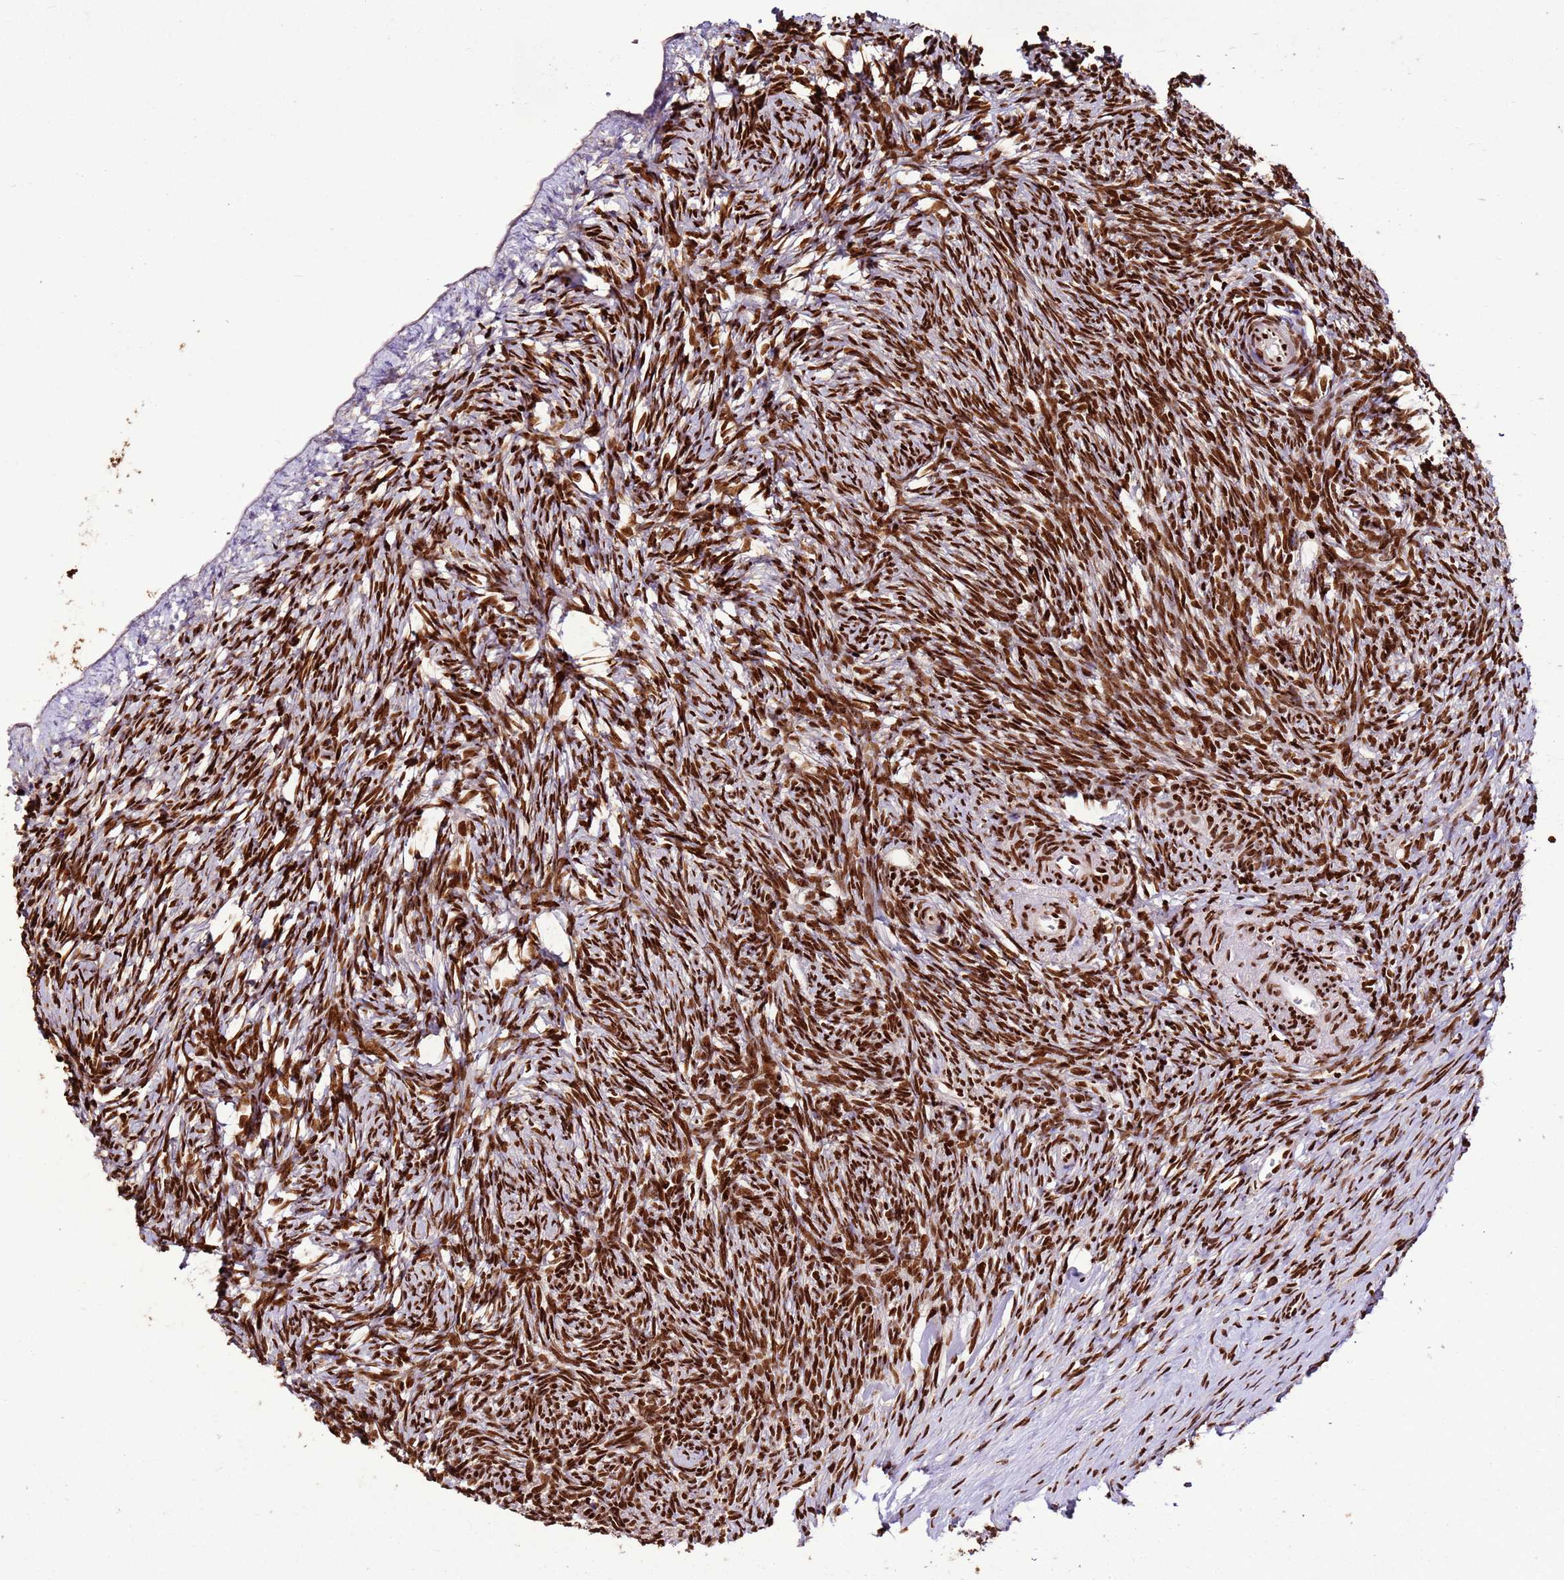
{"staining": {"intensity": "strong", "quantity": ">75%", "location": "nuclear"}, "tissue": "ovary", "cell_type": "Ovarian stroma cells", "image_type": "normal", "snomed": [{"axis": "morphology", "description": "Normal tissue, NOS"}, {"axis": "topography", "description": "Ovary"}], "caption": "High-magnification brightfield microscopy of normal ovary stained with DAB (3,3'-diaminobenzidine) (brown) and counterstained with hematoxylin (blue). ovarian stroma cells exhibit strong nuclear positivity is present in about>75% of cells. (IHC, brightfield microscopy, high magnification).", "gene": "HNRNPAB", "patient": {"sex": "female", "age": 51}}